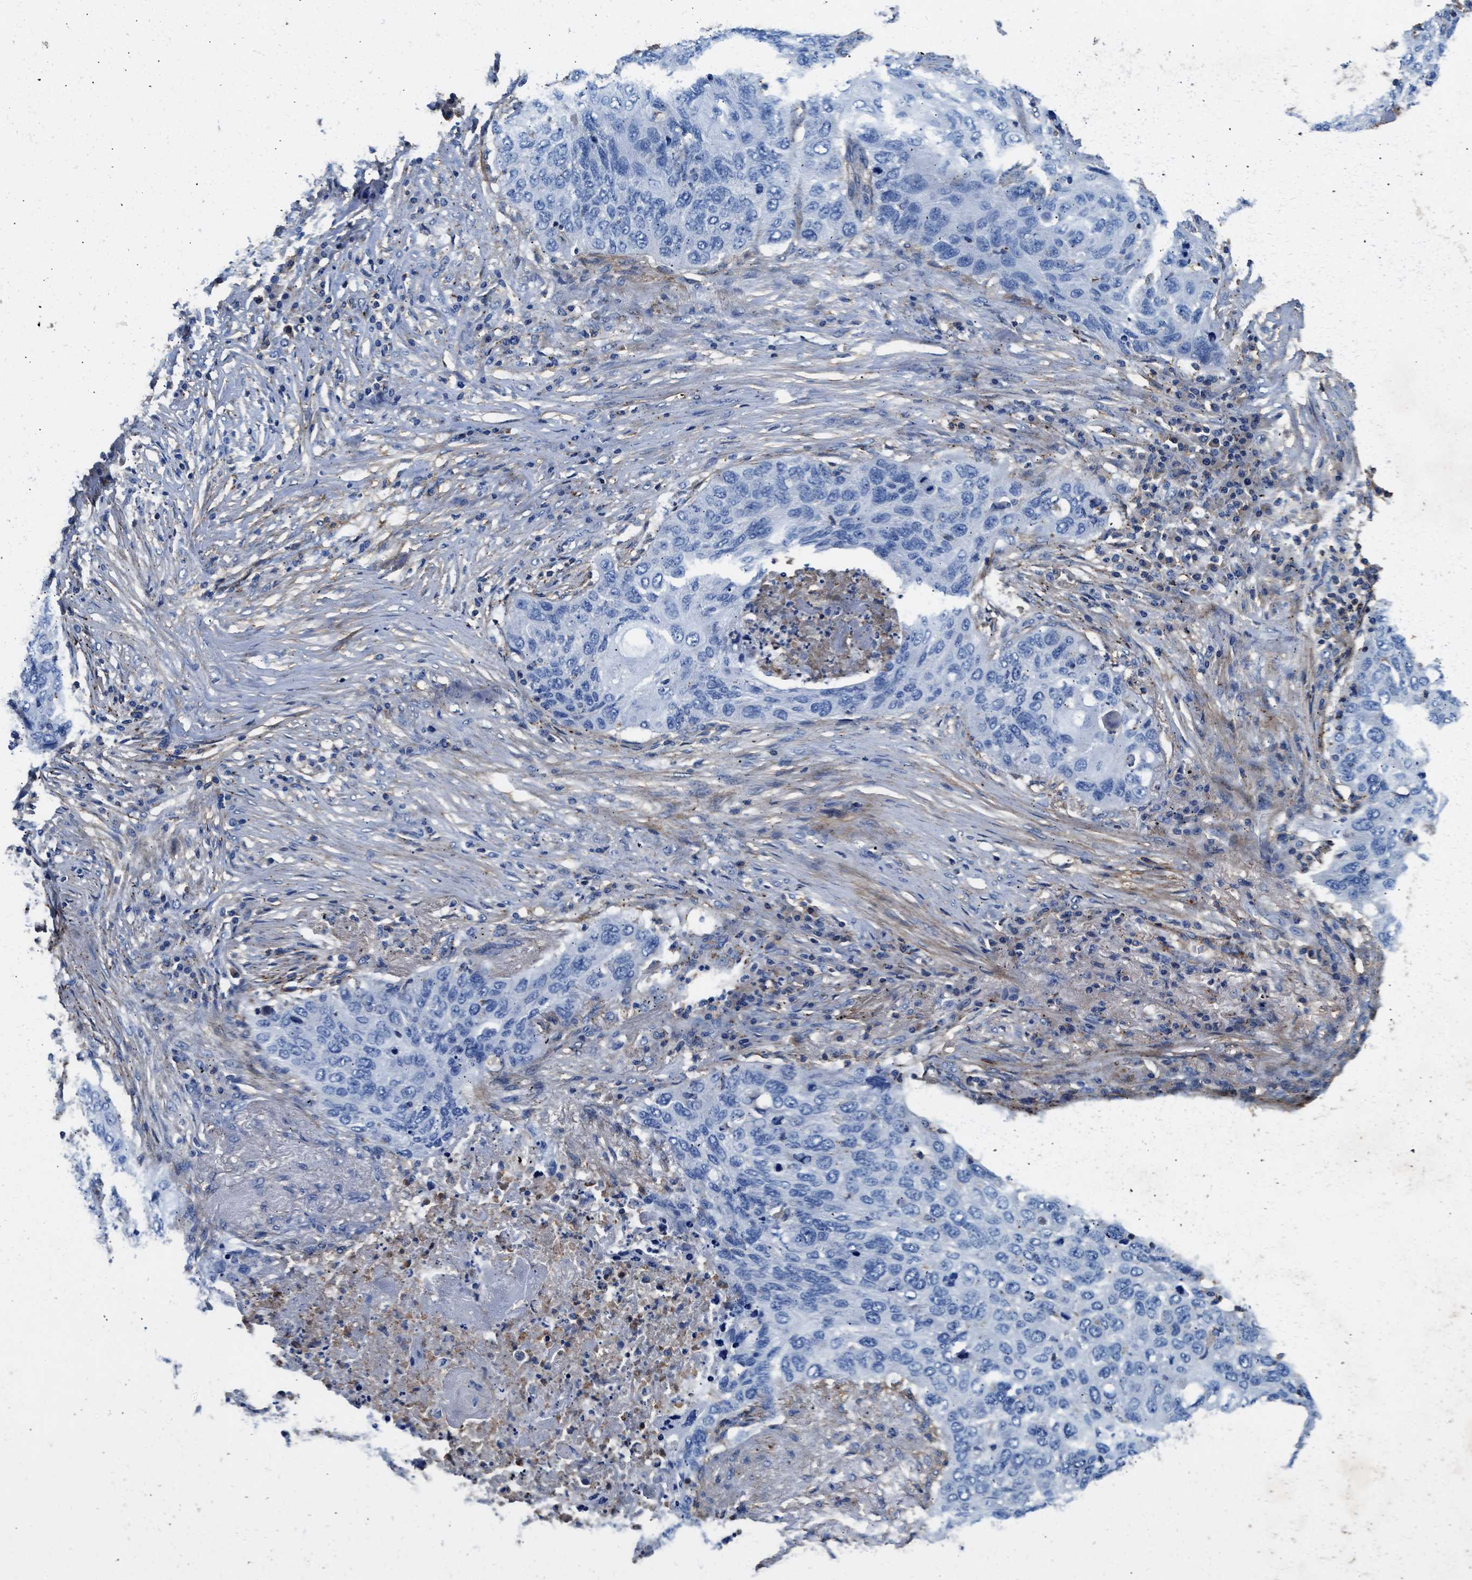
{"staining": {"intensity": "negative", "quantity": "none", "location": "none"}, "tissue": "lung cancer", "cell_type": "Tumor cells", "image_type": "cancer", "snomed": [{"axis": "morphology", "description": "Squamous cell carcinoma, NOS"}, {"axis": "topography", "description": "Lung"}], "caption": "A high-resolution image shows immunohistochemistry staining of squamous cell carcinoma (lung), which demonstrates no significant positivity in tumor cells.", "gene": "KCNQ4", "patient": {"sex": "female", "age": 63}}